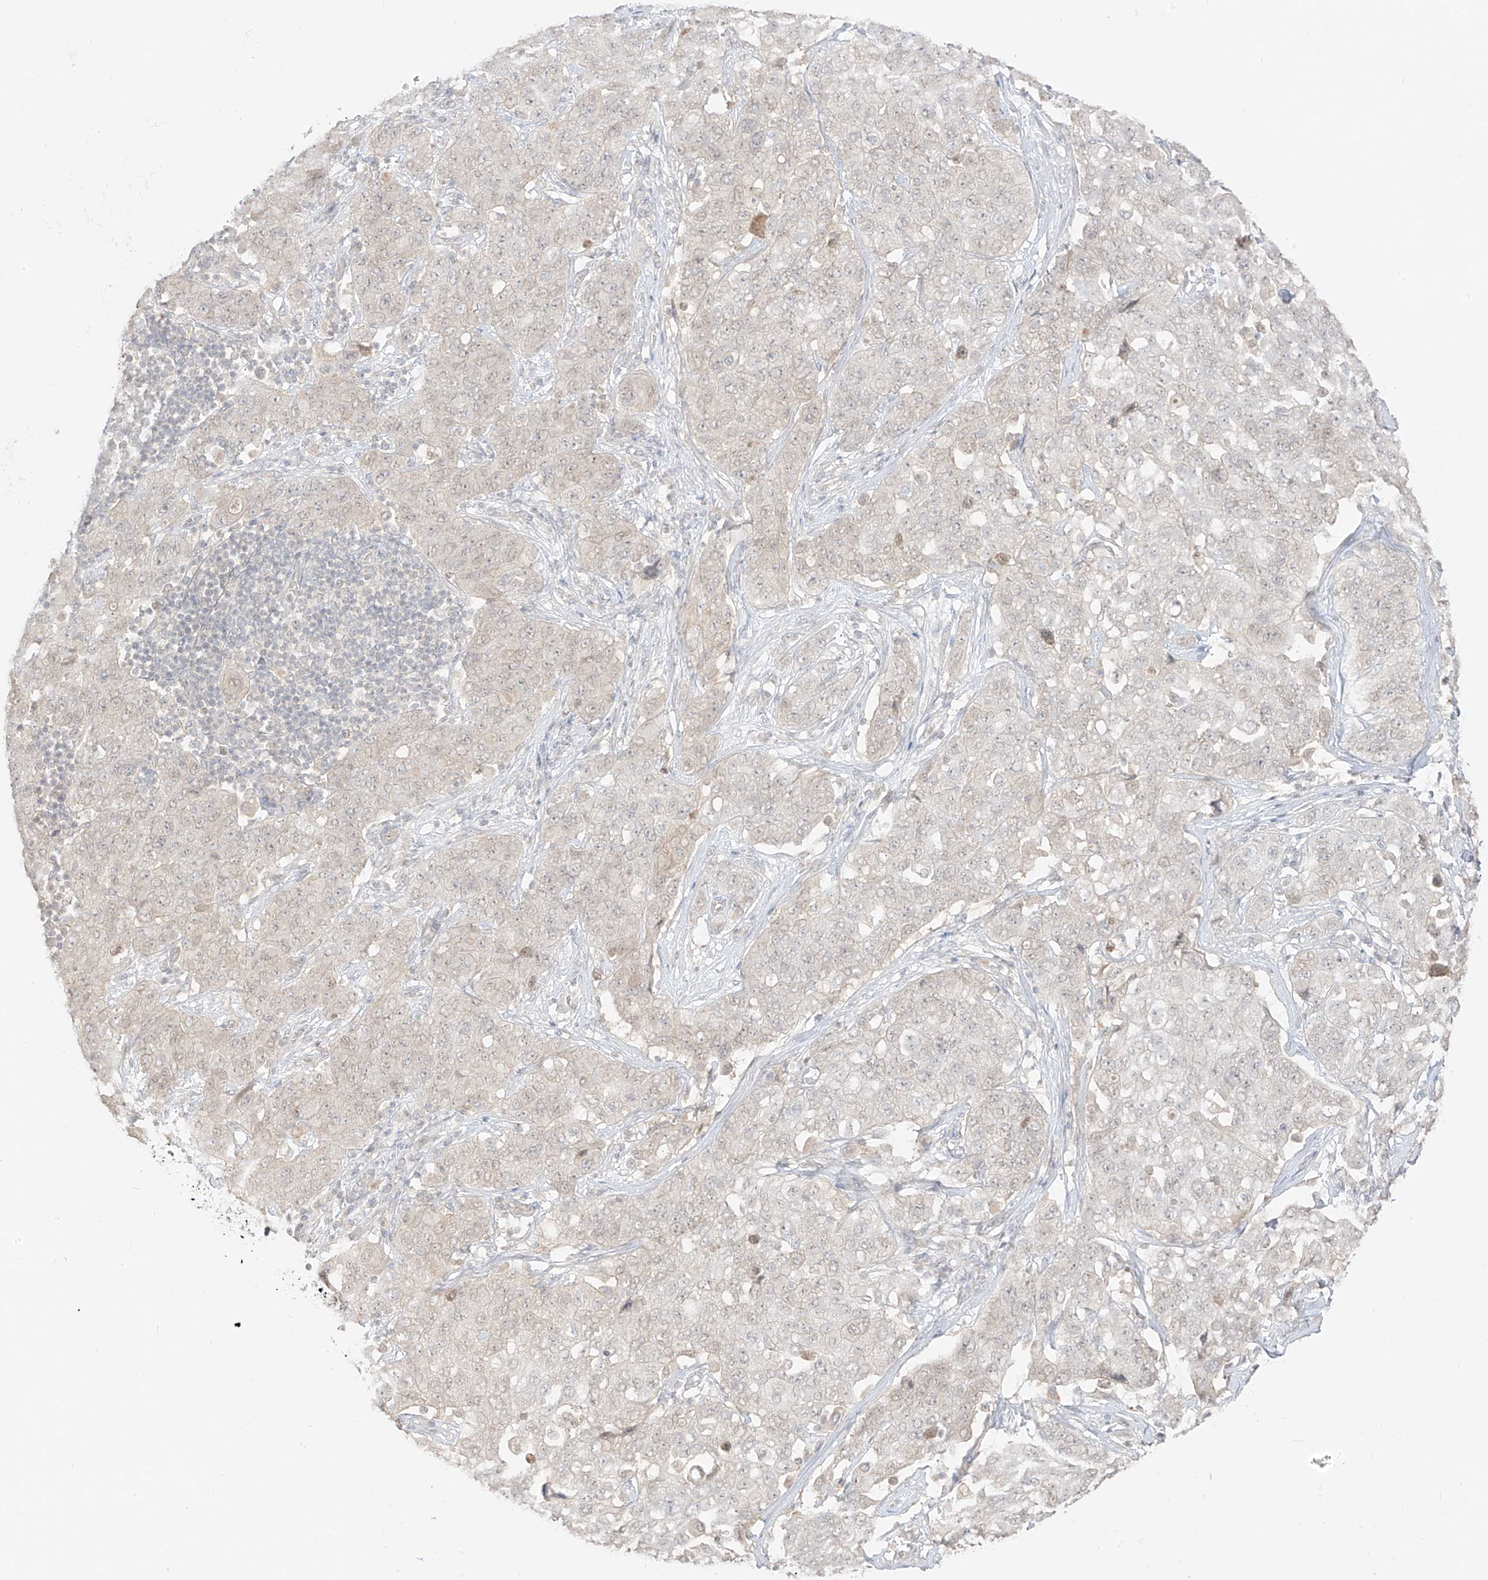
{"staining": {"intensity": "negative", "quantity": "none", "location": "none"}, "tissue": "stomach cancer", "cell_type": "Tumor cells", "image_type": "cancer", "snomed": [{"axis": "morphology", "description": "Normal tissue, NOS"}, {"axis": "morphology", "description": "Adenocarcinoma, NOS"}, {"axis": "topography", "description": "Lymph node"}, {"axis": "topography", "description": "Stomach"}], "caption": "Human stomach adenocarcinoma stained for a protein using IHC demonstrates no positivity in tumor cells.", "gene": "LIPT1", "patient": {"sex": "male", "age": 48}}